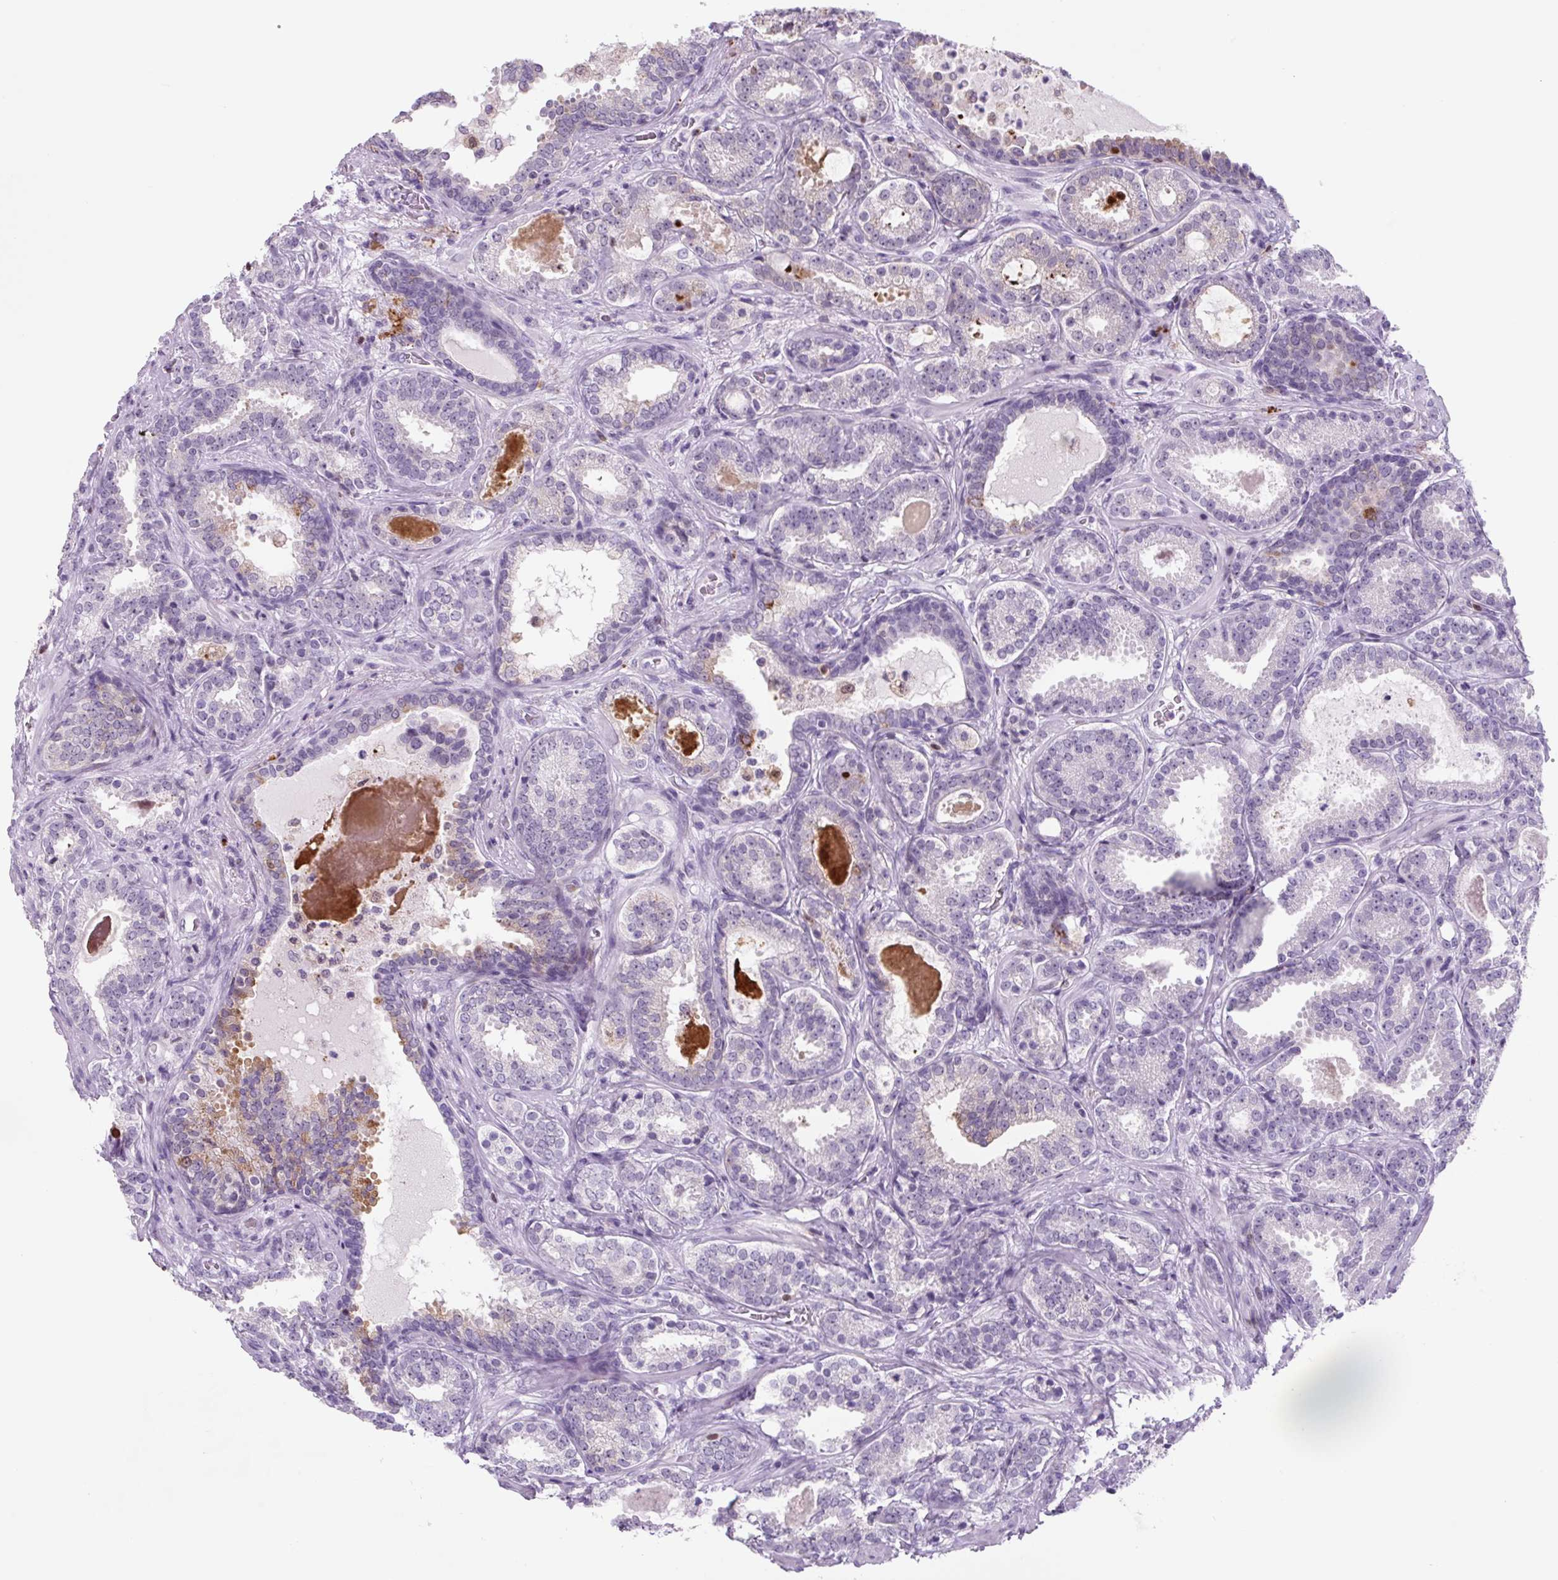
{"staining": {"intensity": "negative", "quantity": "none", "location": "none"}, "tissue": "prostate cancer", "cell_type": "Tumor cells", "image_type": "cancer", "snomed": [{"axis": "morphology", "description": "Adenocarcinoma, High grade"}, {"axis": "topography", "description": "Prostate"}], "caption": "Immunohistochemical staining of adenocarcinoma (high-grade) (prostate) reveals no significant positivity in tumor cells.", "gene": "TNFRSF8", "patient": {"sex": "male", "age": 65}}